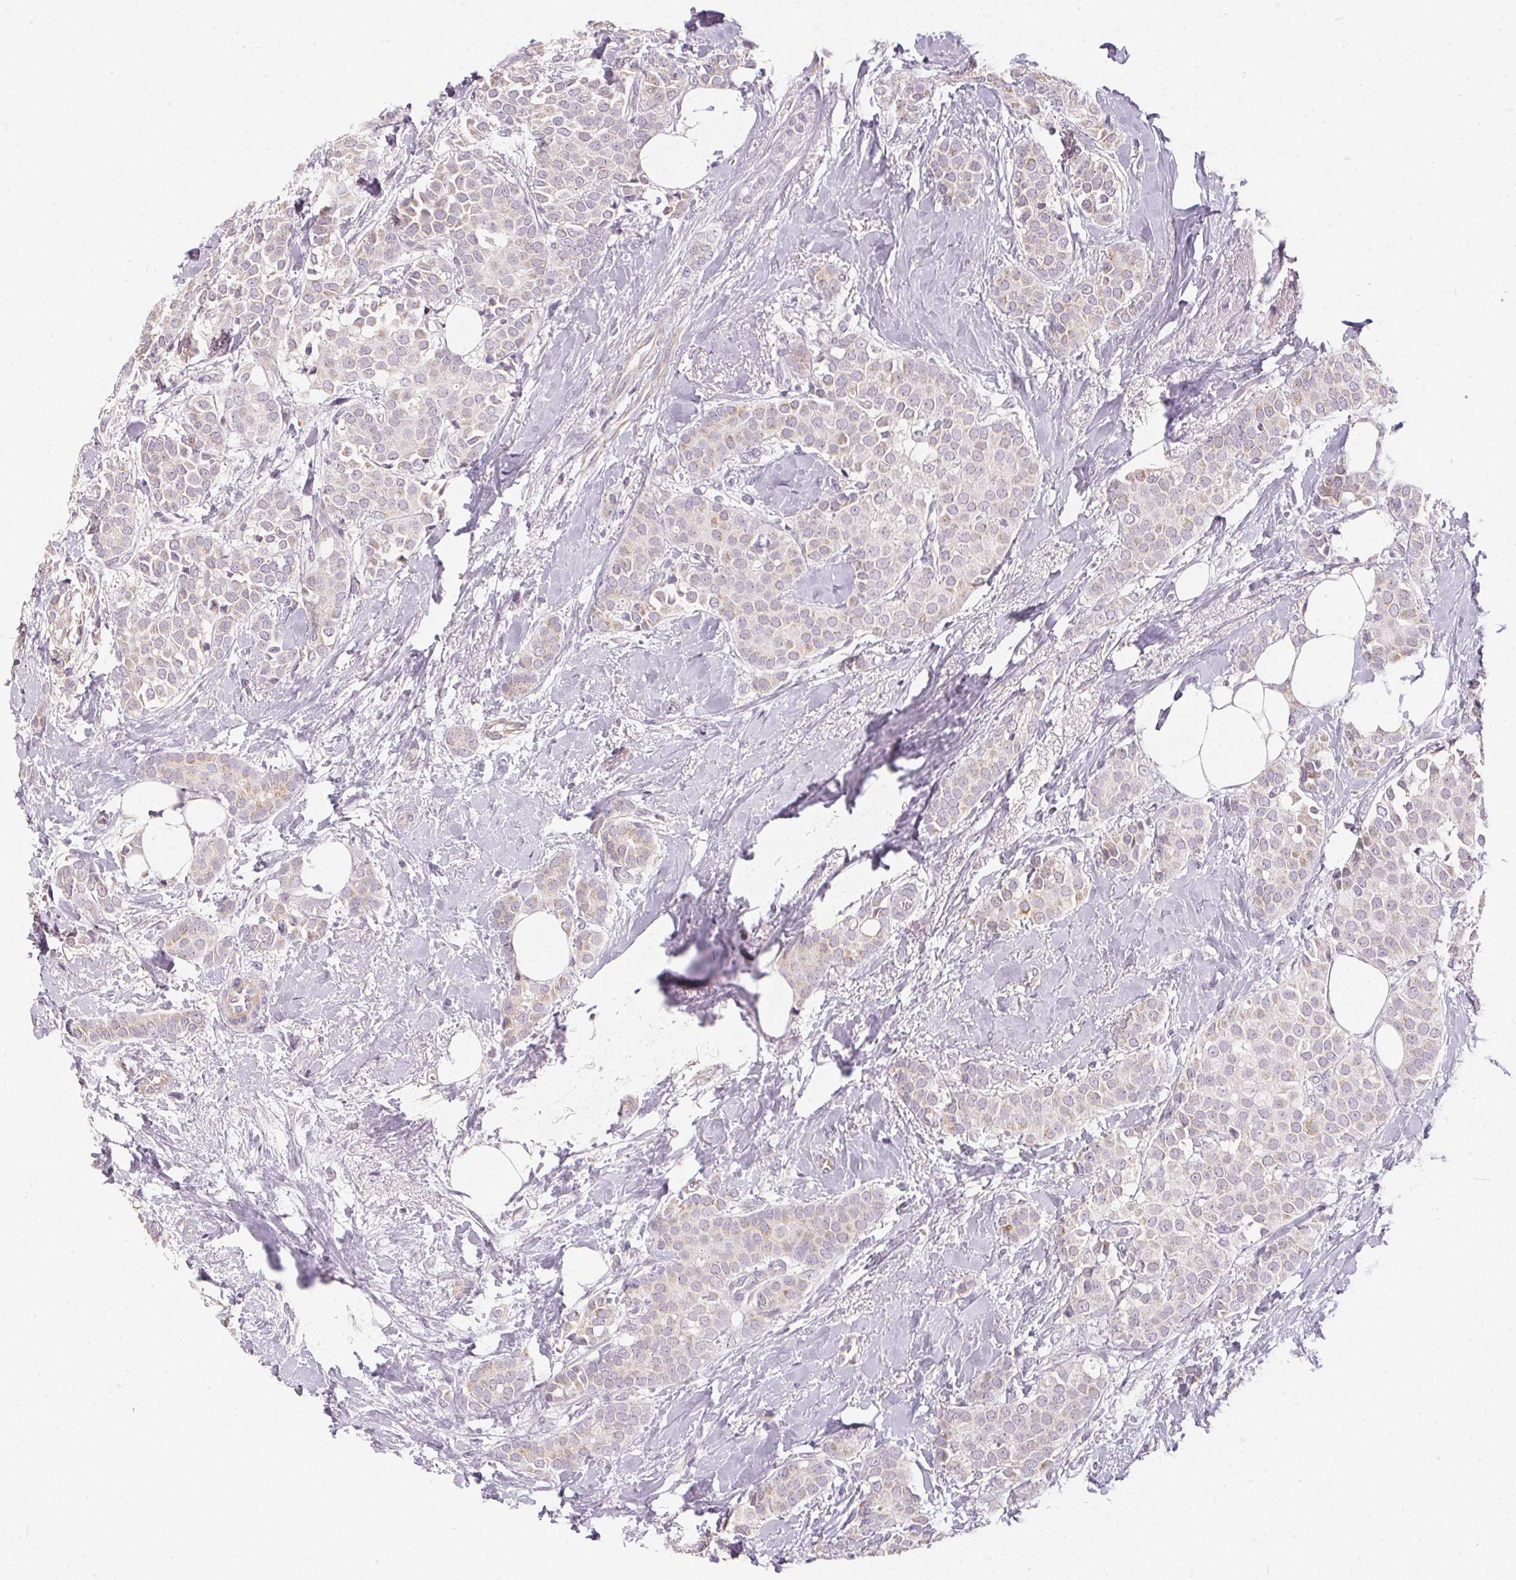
{"staining": {"intensity": "weak", "quantity": "<25%", "location": "cytoplasmic/membranous"}, "tissue": "breast cancer", "cell_type": "Tumor cells", "image_type": "cancer", "snomed": [{"axis": "morphology", "description": "Duct carcinoma"}, {"axis": "topography", "description": "Breast"}], "caption": "This micrograph is of infiltrating ductal carcinoma (breast) stained with IHC to label a protein in brown with the nuclei are counter-stained blue. There is no staining in tumor cells.", "gene": "GDAP1L1", "patient": {"sex": "female", "age": 79}}